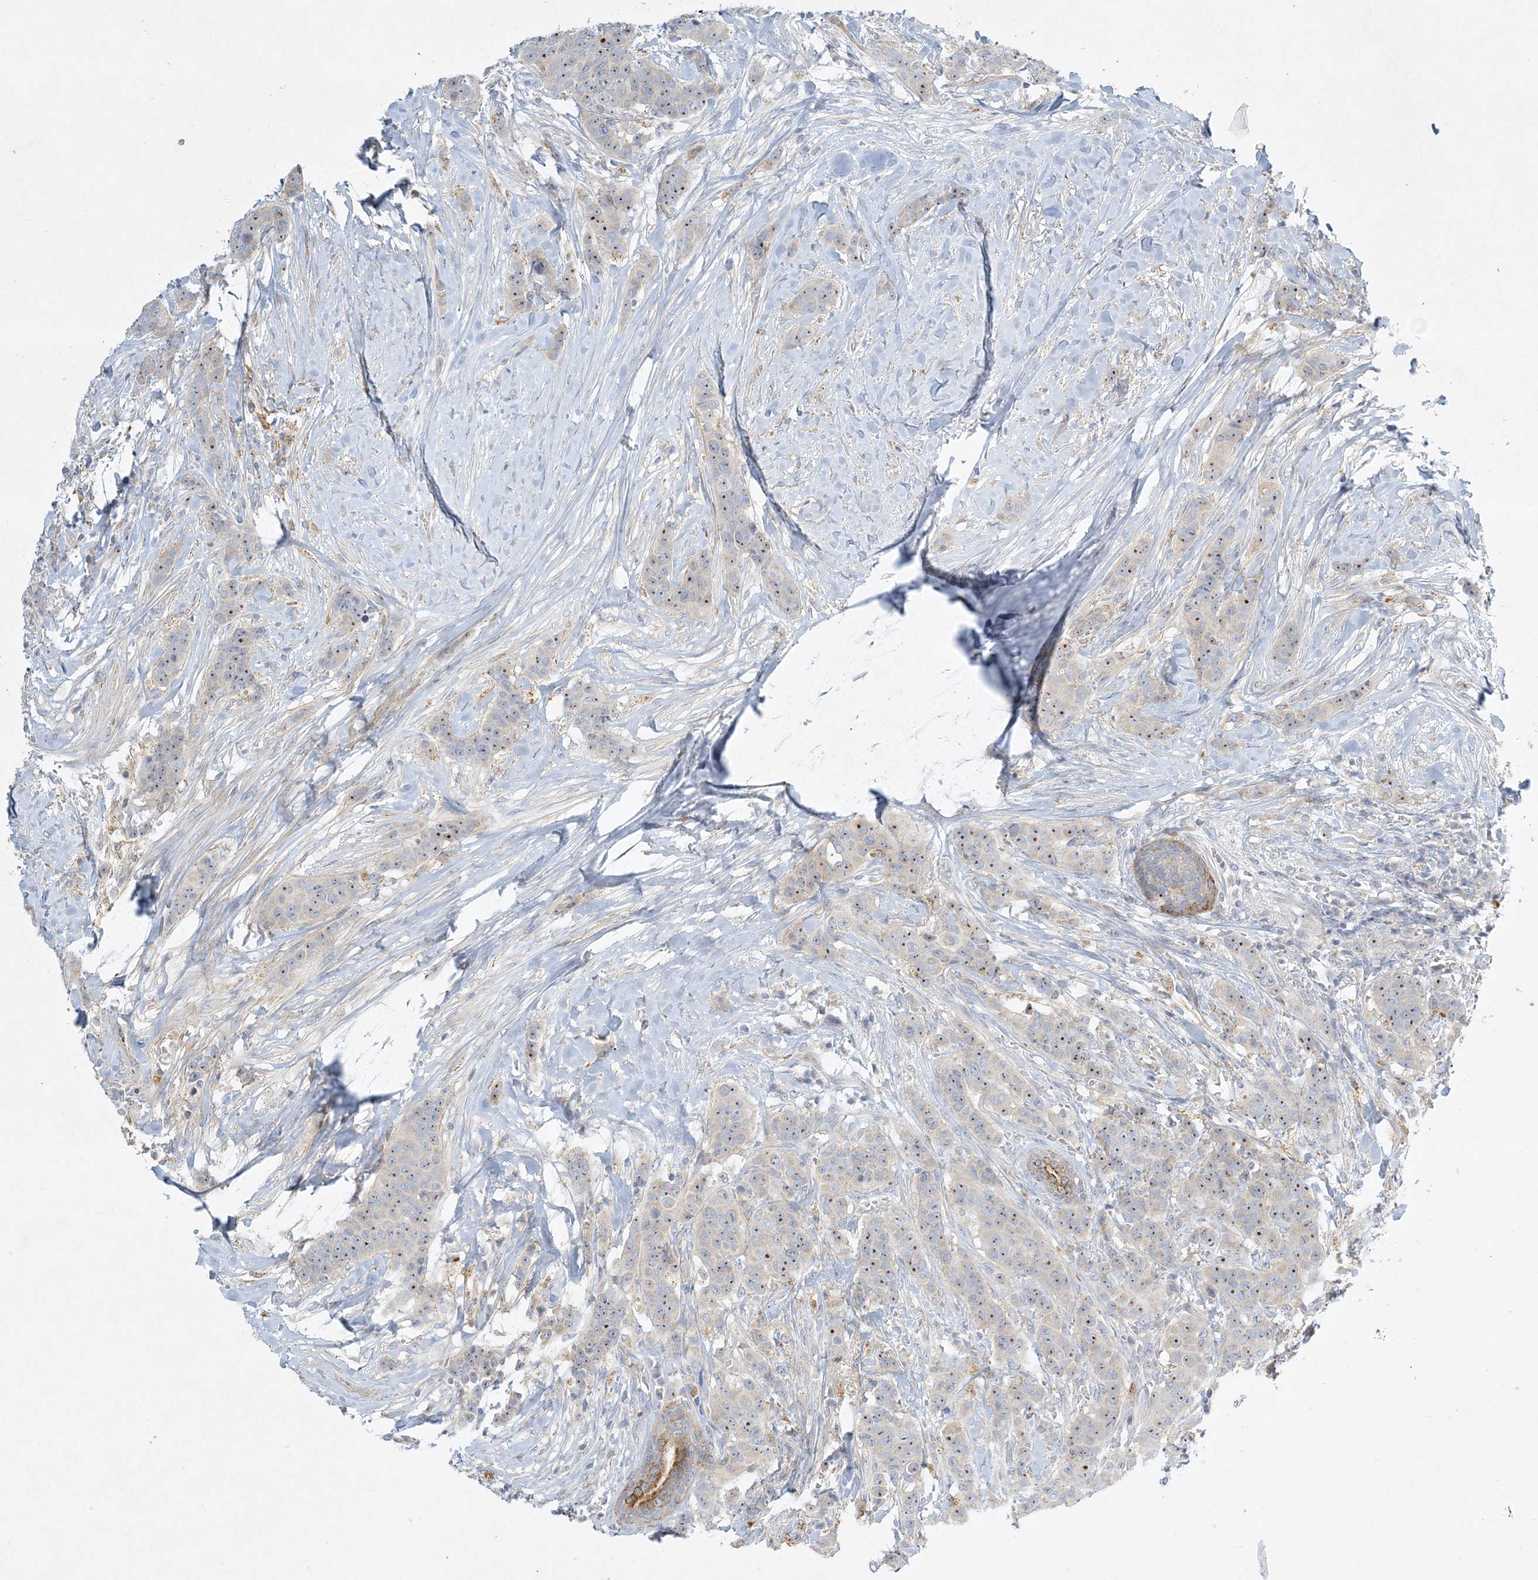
{"staining": {"intensity": "moderate", "quantity": "<25%", "location": "nuclear"}, "tissue": "breast cancer", "cell_type": "Tumor cells", "image_type": "cancer", "snomed": [{"axis": "morphology", "description": "Duct carcinoma"}, {"axis": "topography", "description": "Breast"}], "caption": "Protein analysis of breast cancer (intraductal carcinoma) tissue shows moderate nuclear expression in approximately <25% of tumor cells. Nuclei are stained in blue.", "gene": "LTN1", "patient": {"sex": "female", "age": 40}}